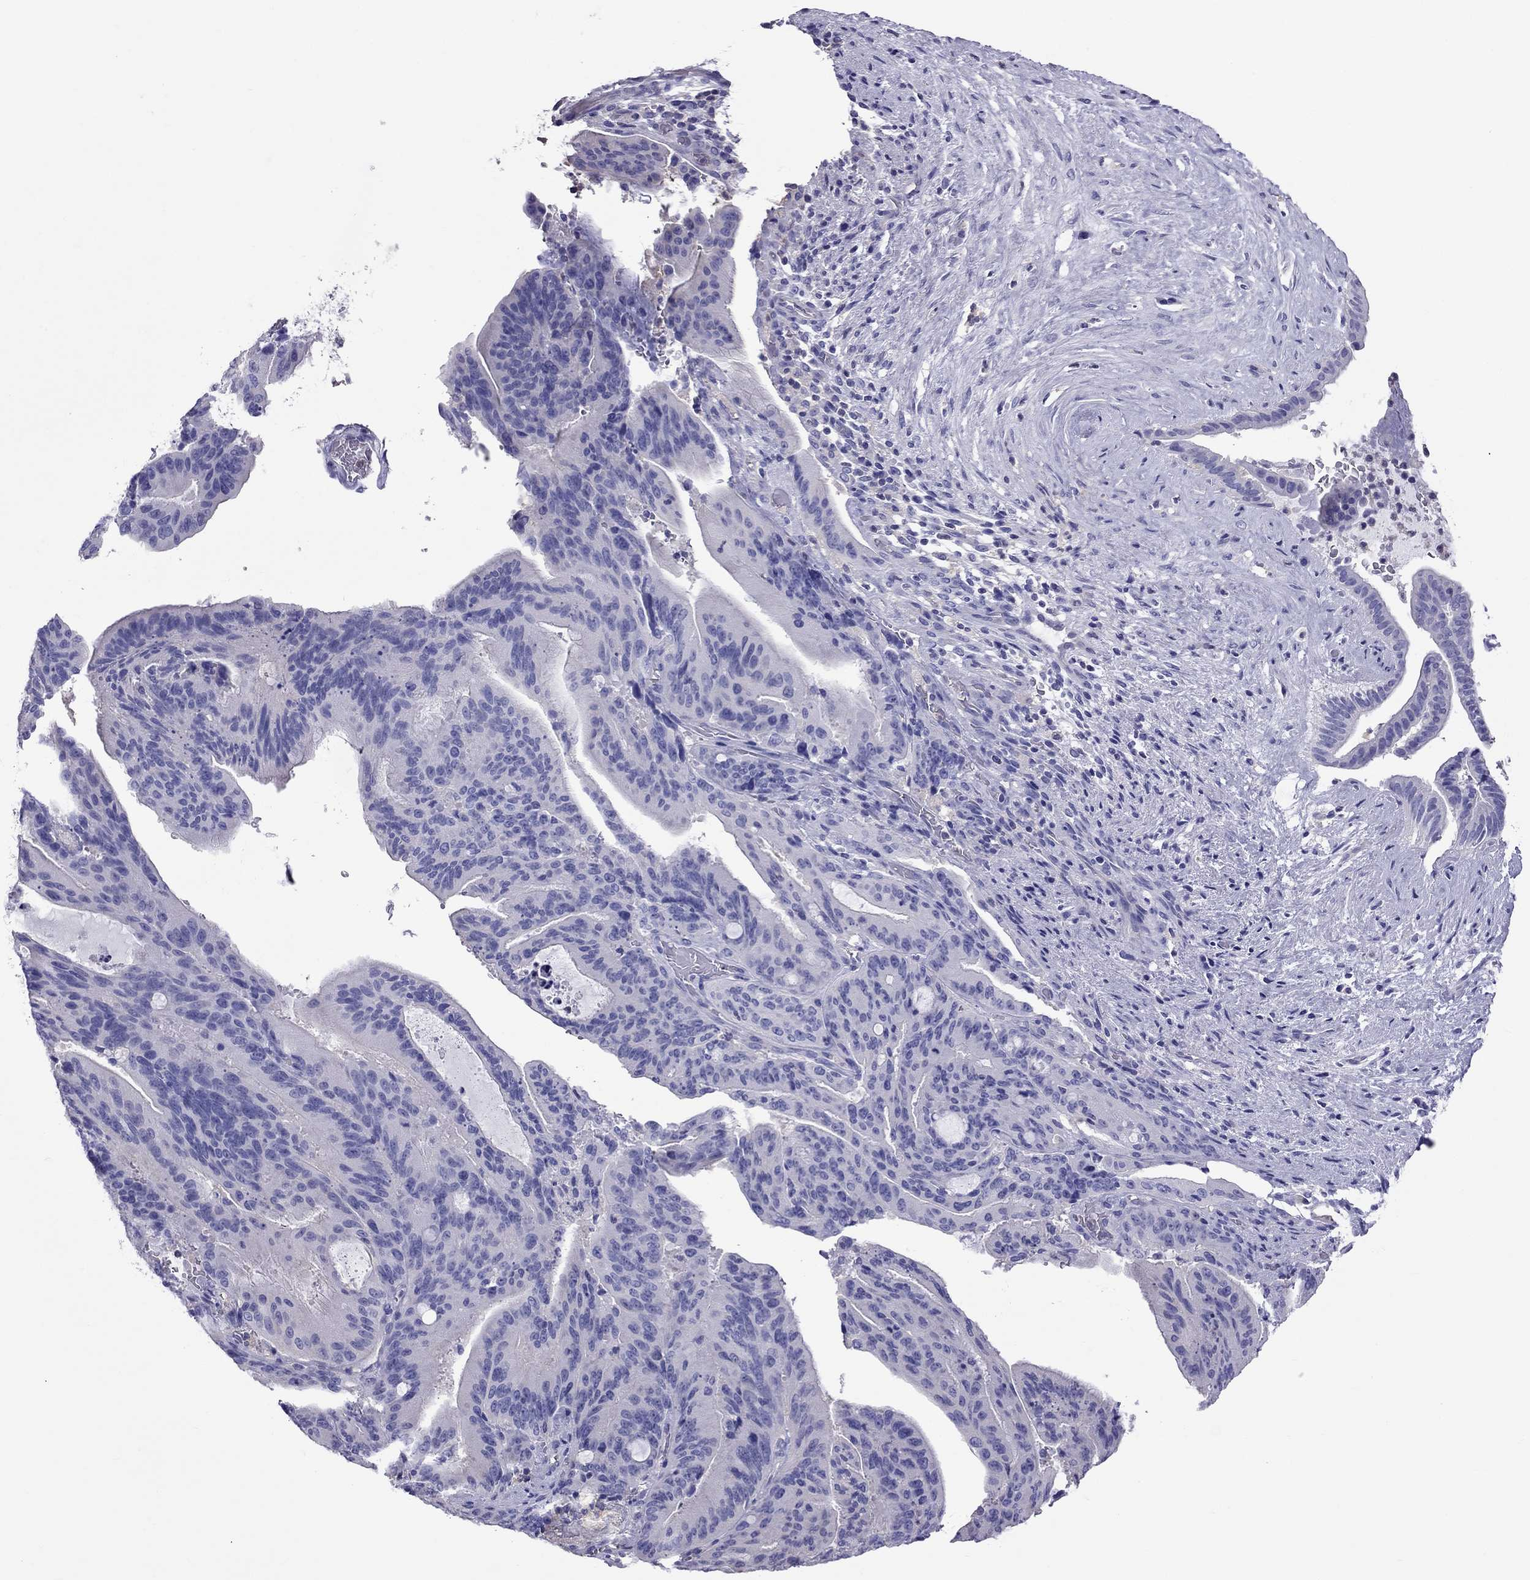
{"staining": {"intensity": "negative", "quantity": "none", "location": "none"}, "tissue": "liver cancer", "cell_type": "Tumor cells", "image_type": "cancer", "snomed": [{"axis": "morphology", "description": "Cholangiocarcinoma"}, {"axis": "topography", "description": "Liver"}], "caption": "Tumor cells show no significant expression in cholangiocarcinoma (liver).", "gene": "TEX22", "patient": {"sex": "female", "age": 73}}